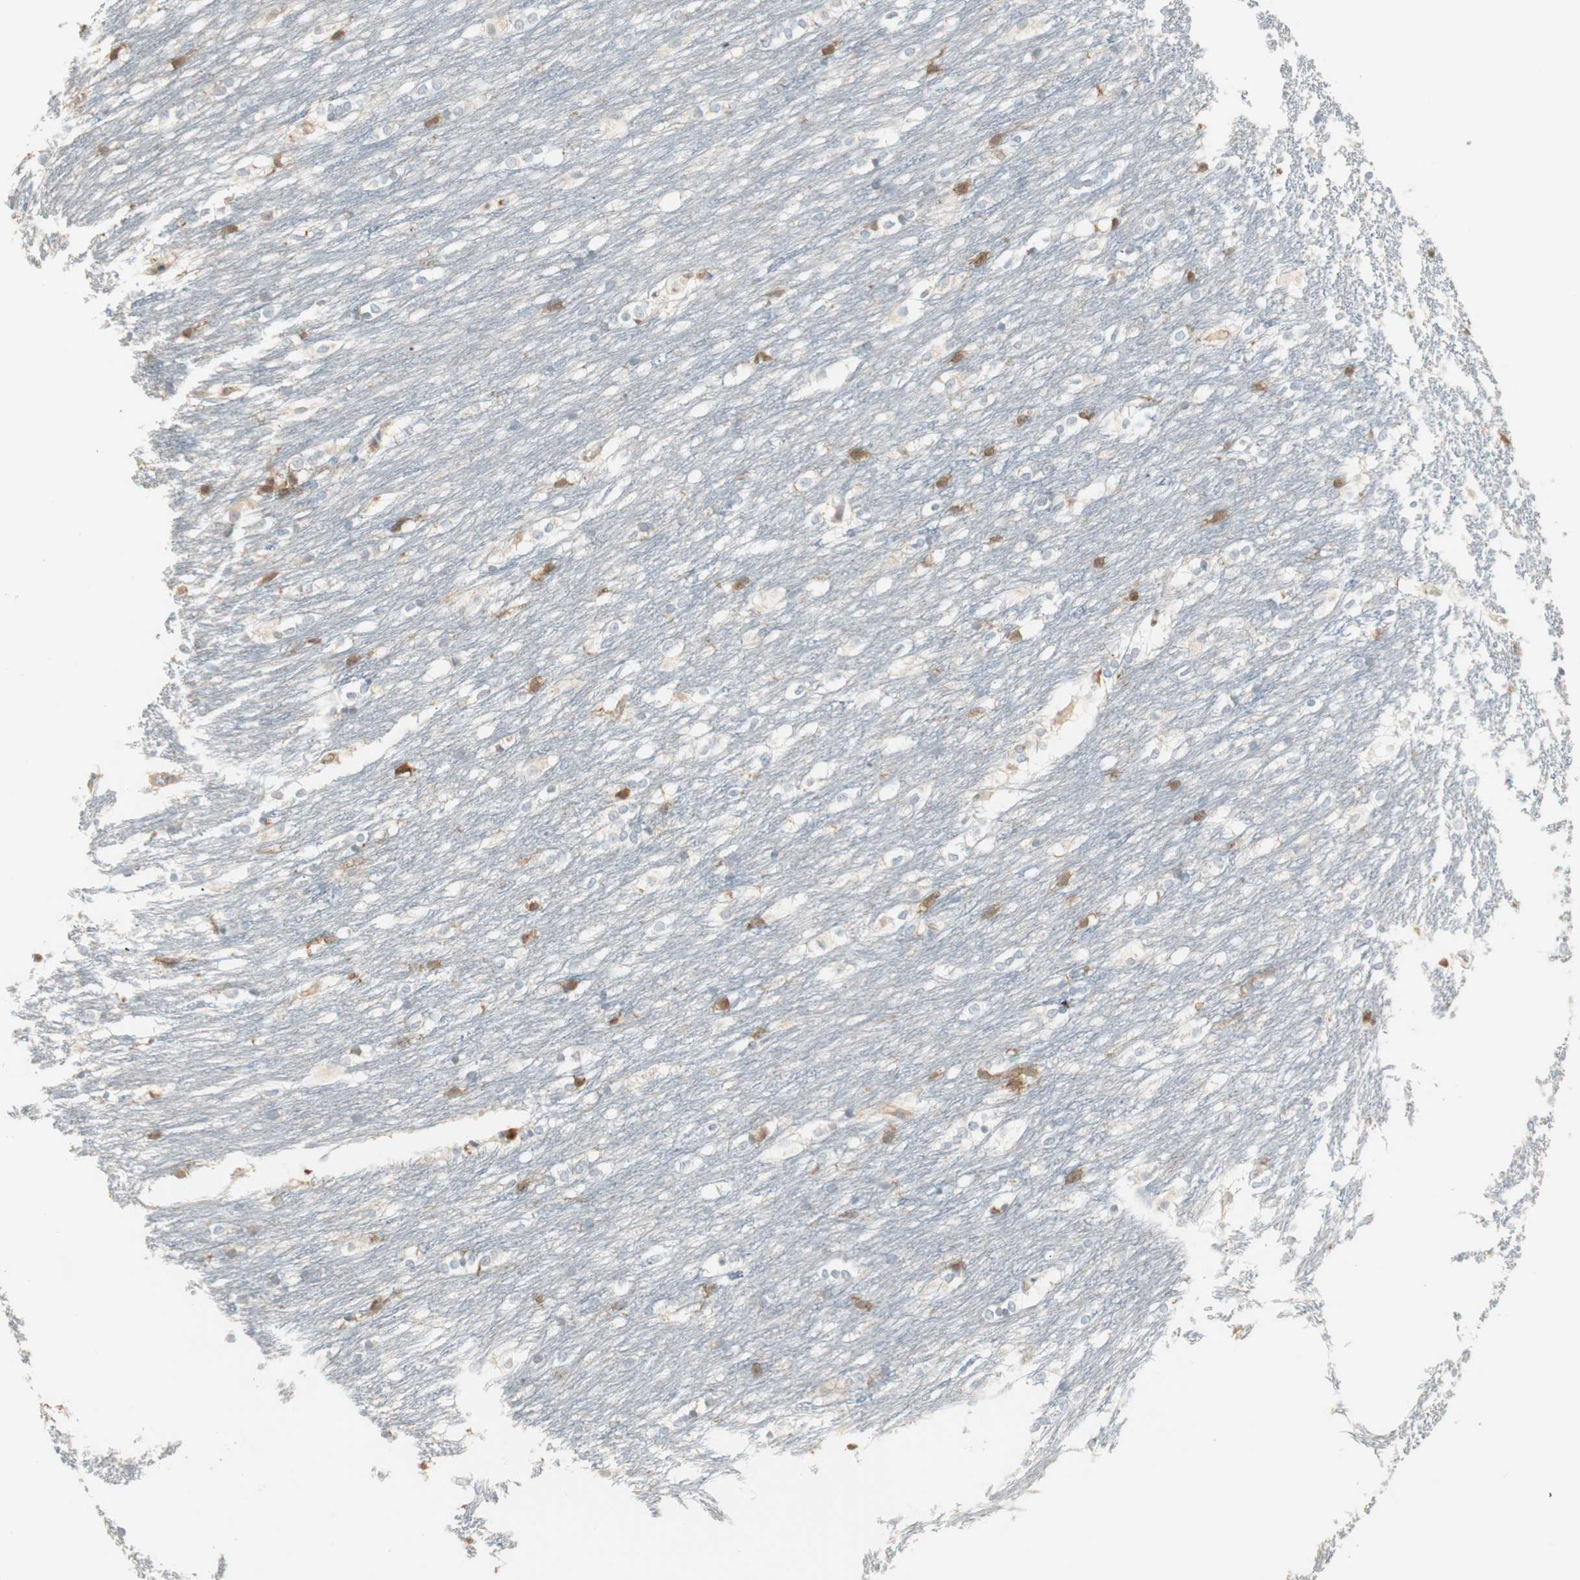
{"staining": {"intensity": "negative", "quantity": "none", "location": "none"}, "tissue": "caudate", "cell_type": "Glial cells", "image_type": "normal", "snomed": [{"axis": "morphology", "description": "Normal tissue, NOS"}, {"axis": "topography", "description": "Lateral ventricle wall"}], "caption": "This image is of benign caudate stained with immunohistochemistry to label a protein in brown with the nuclei are counter-stained blue. There is no staining in glial cells. (DAB immunohistochemistry (IHC), high magnification).", "gene": "CRLF3", "patient": {"sex": "female", "age": 19}}